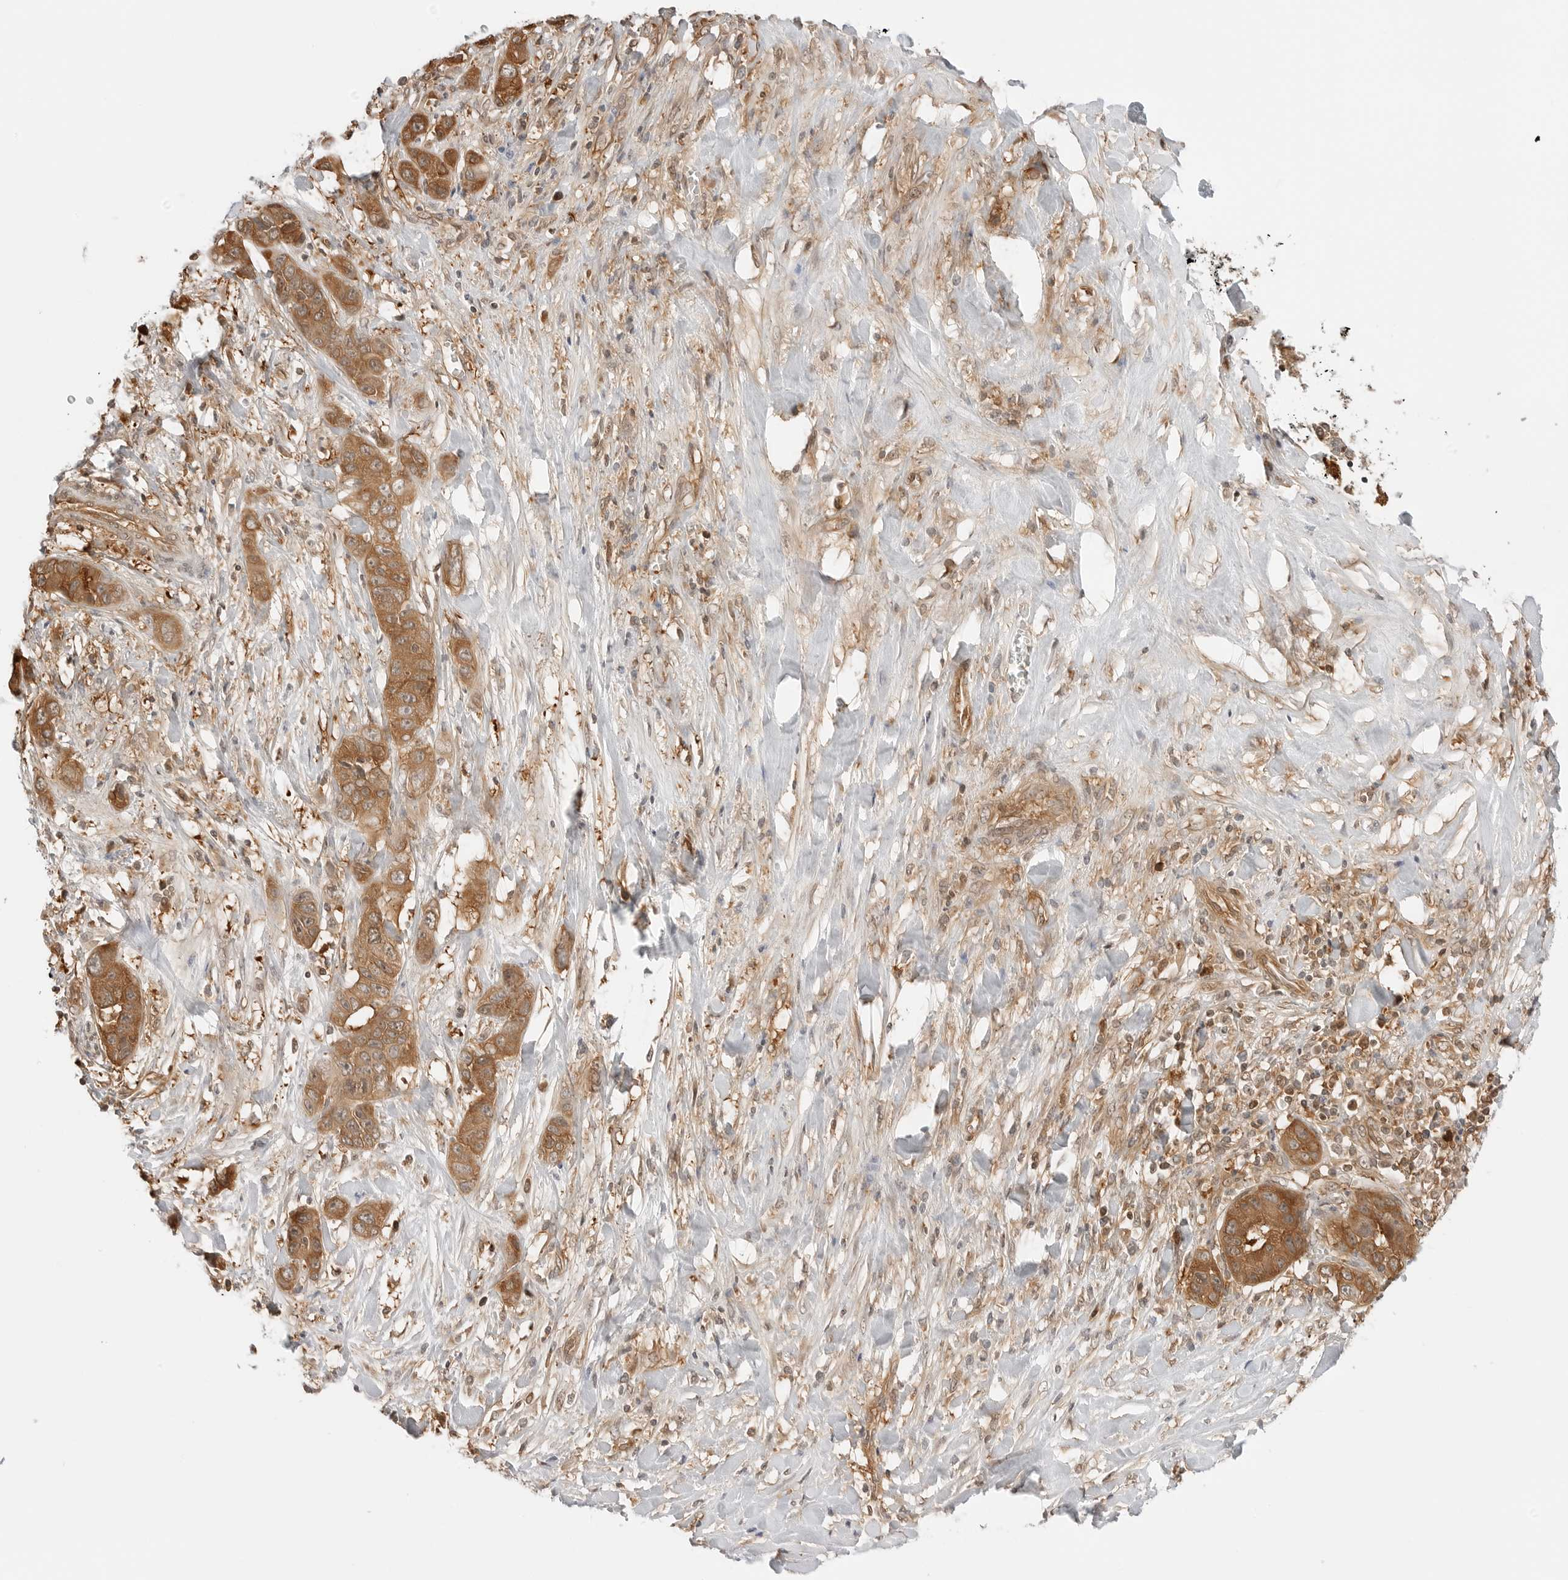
{"staining": {"intensity": "strong", "quantity": ">75%", "location": "cytoplasmic/membranous"}, "tissue": "liver cancer", "cell_type": "Tumor cells", "image_type": "cancer", "snomed": [{"axis": "morphology", "description": "Cholangiocarcinoma"}, {"axis": "topography", "description": "Liver"}], "caption": "Human cholangiocarcinoma (liver) stained with a brown dye reveals strong cytoplasmic/membranous positive expression in approximately >75% of tumor cells.", "gene": "NUDC", "patient": {"sex": "female", "age": 52}}